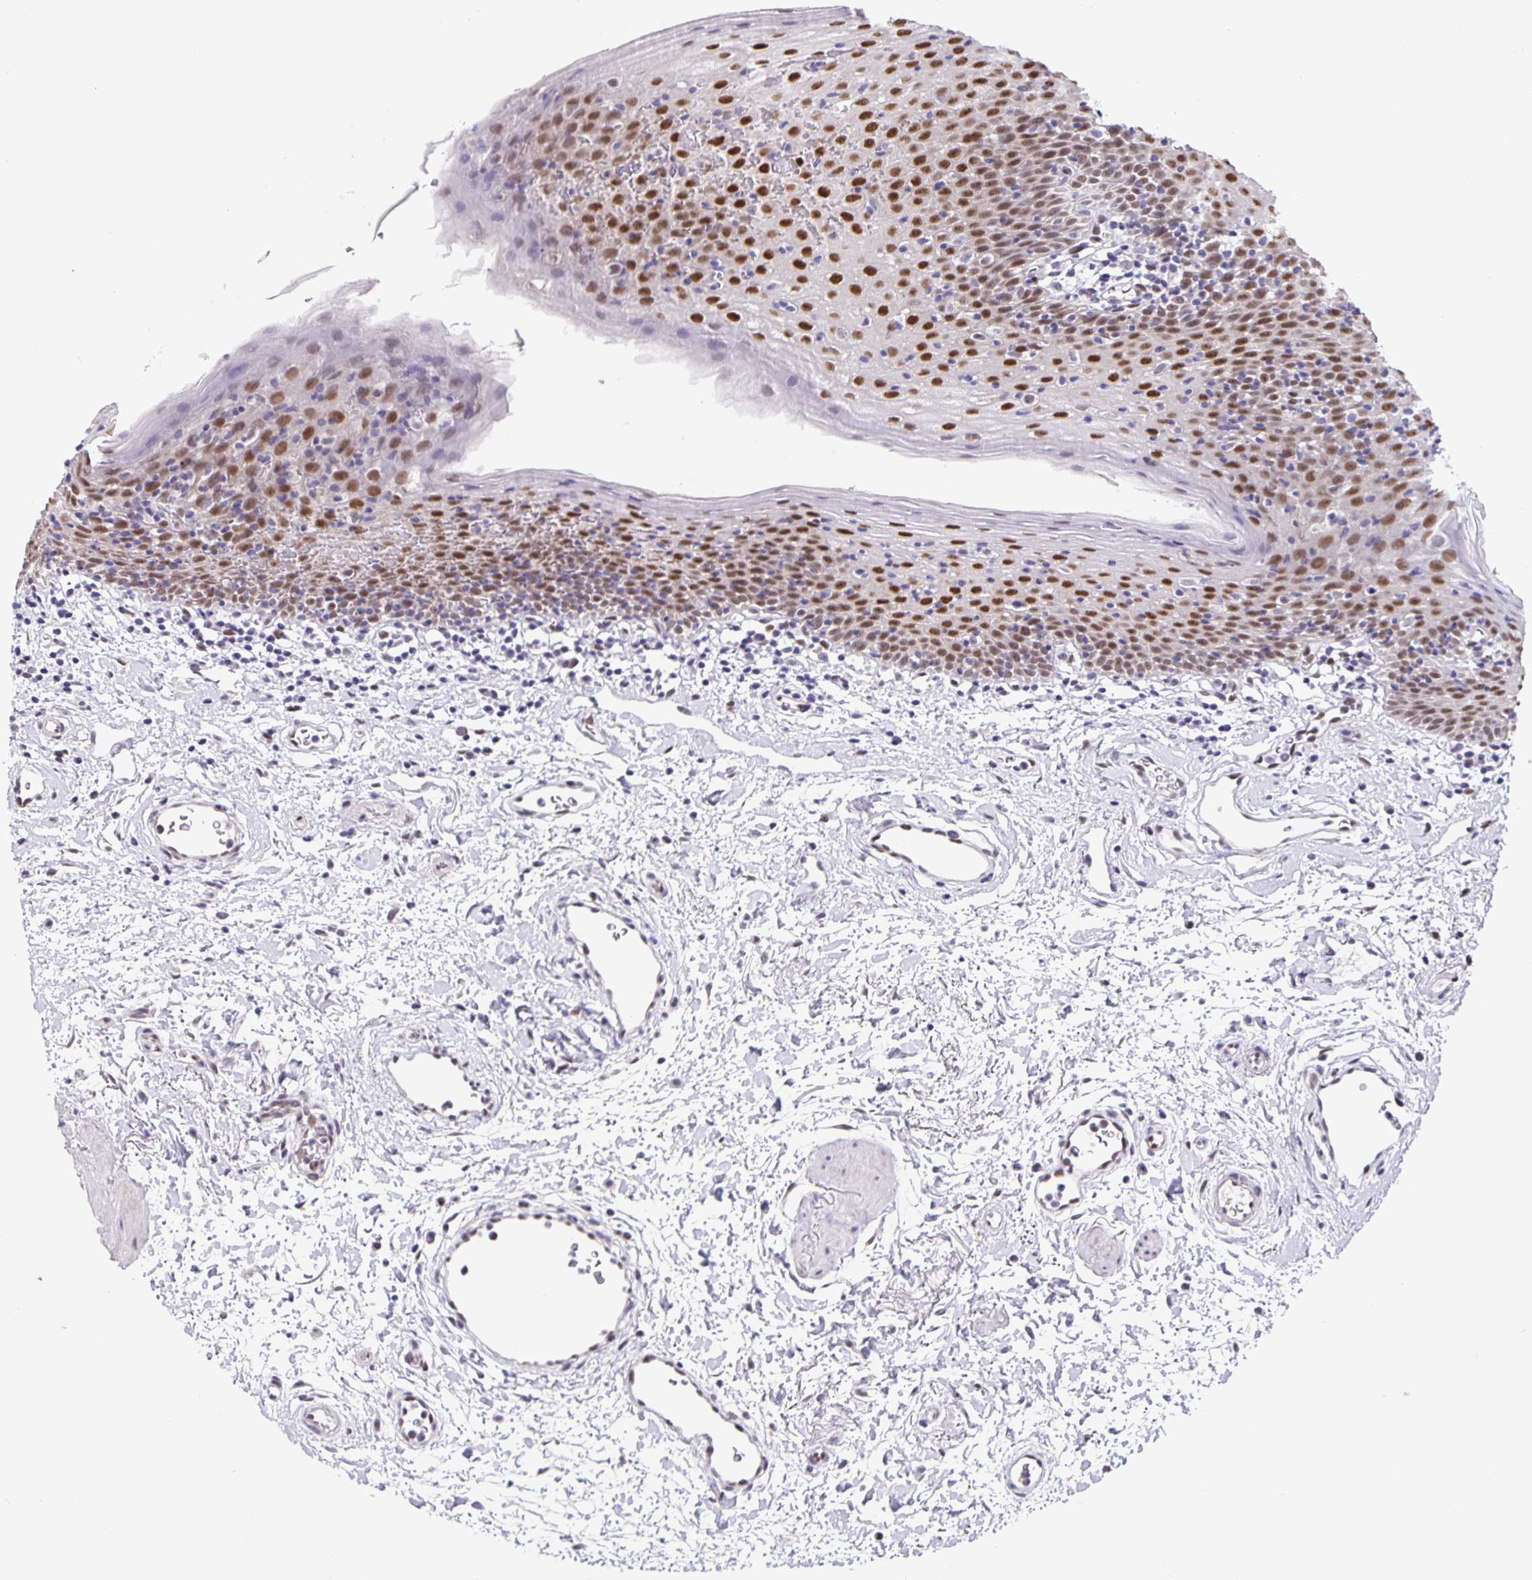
{"staining": {"intensity": "moderate", "quantity": ">75%", "location": "nuclear"}, "tissue": "oral mucosa", "cell_type": "Squamous epithelial cells", "image_type": "normal", "snomed": [{"axis": "morphology", "description": "Normal tissue, NOS"}, {"axis": "topography", "description": "Oral tissue"}], "caption": "Moderate nuclear staining for a protein is appreciated in approximately >75% of squamous epithelial cells of benign oral mucosa using immunohistochemistry (IHC).", "gene": "FOSL2", "patient": {"sex": "male", "age": 66}}